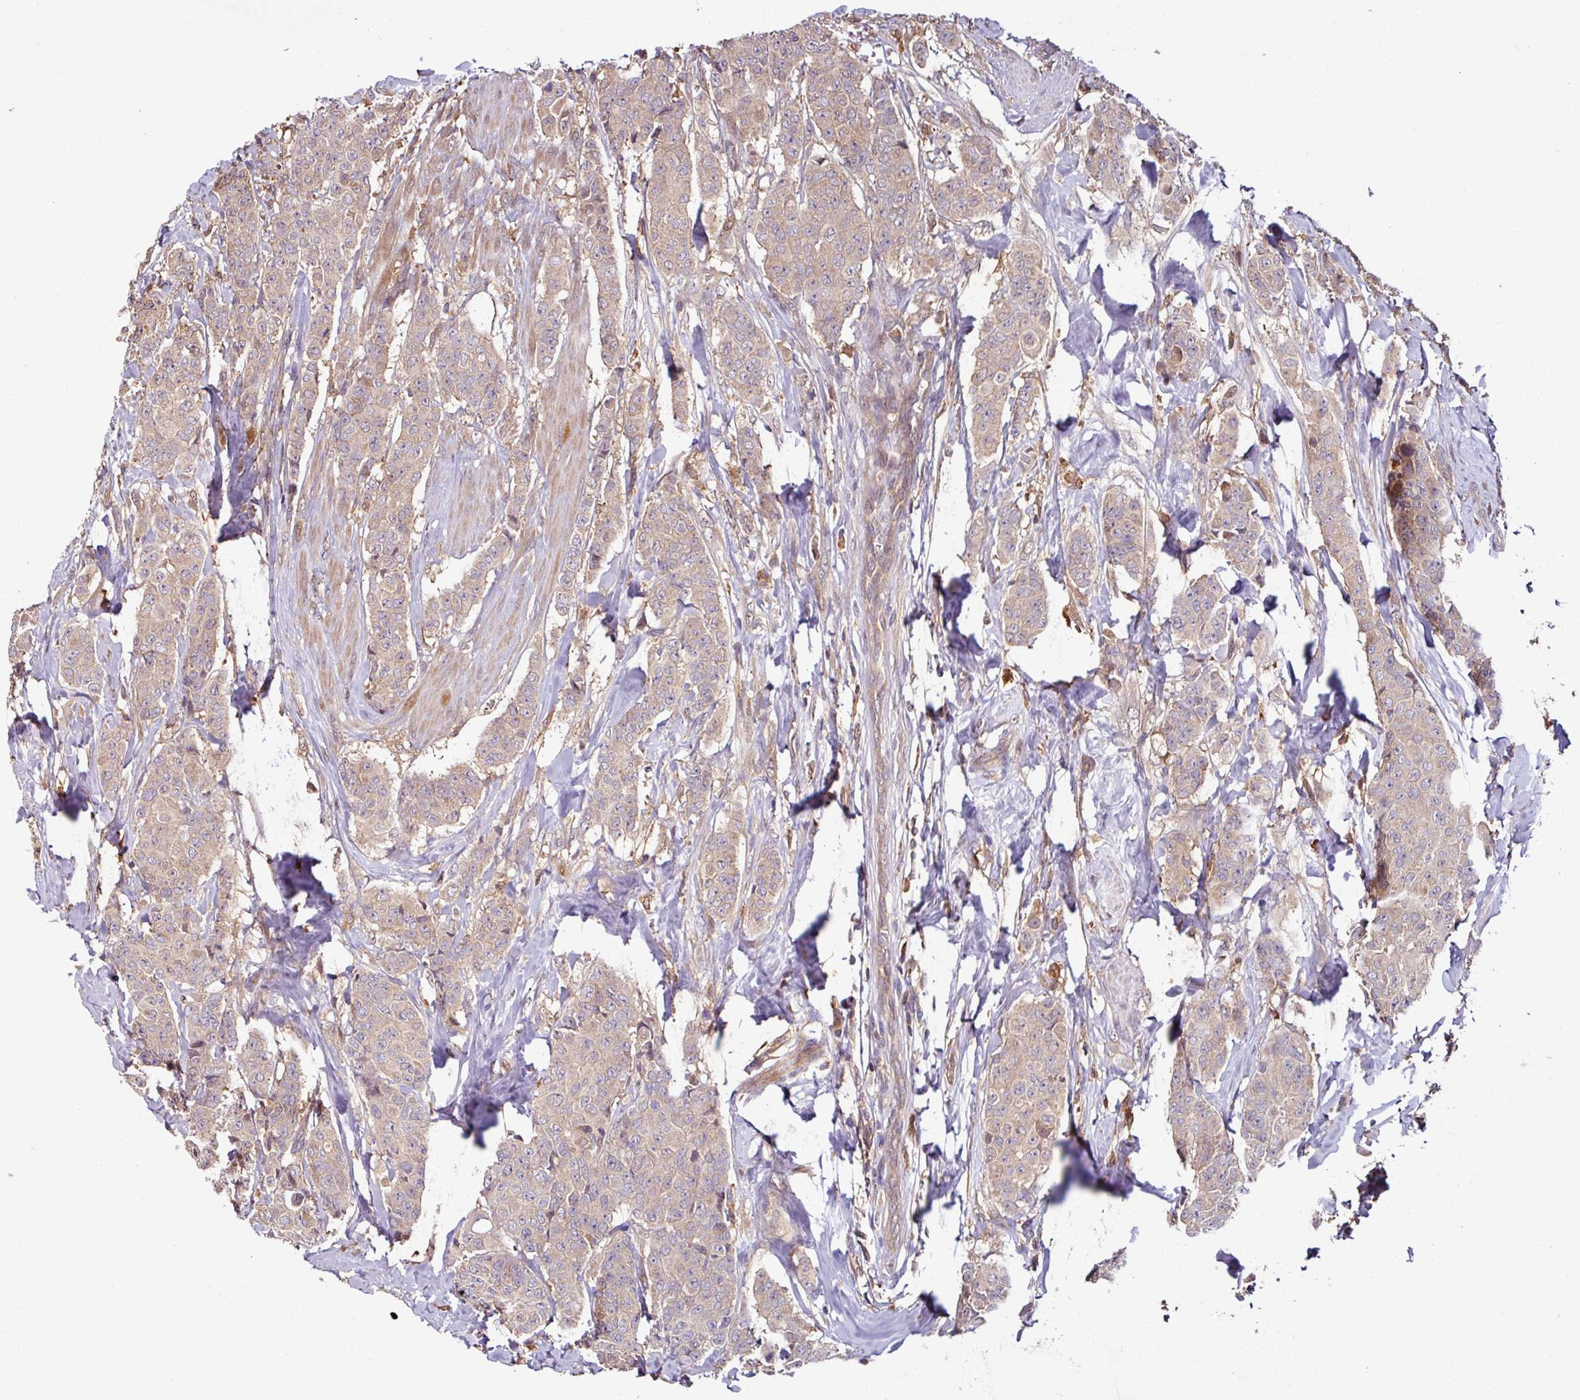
{"staining": {"intensity": "weak", "quantity": "25%-75%", "location": "cytoplasmic/membranous"}, "tissue": "breast cancer", "cell_type": "Tumor cells", "image_type": "cancer", "snomed": [{"axis": "morphology", "description": "Duct carcinoma"}, {"axis": "topography", "description": "Breast"}], "caption": "High-magnification brightfield microscopy of breast cancer stained with DAB (3,3'-diaminobenzidine) (brown) and counterstained with hematoxylin (blue). tumor cells exhibit weak cytoplasmic/membranous staining is identified in about25%-75% of cells. The protein of interest is stained brown, and the nuclei are stained in blue (DAB (3,3'-diaminobenzidine) IHC with brightfield microscopy, high magnification).", "gene": "GNPDA1", "patient": {"sex": "female", "age": 40}}